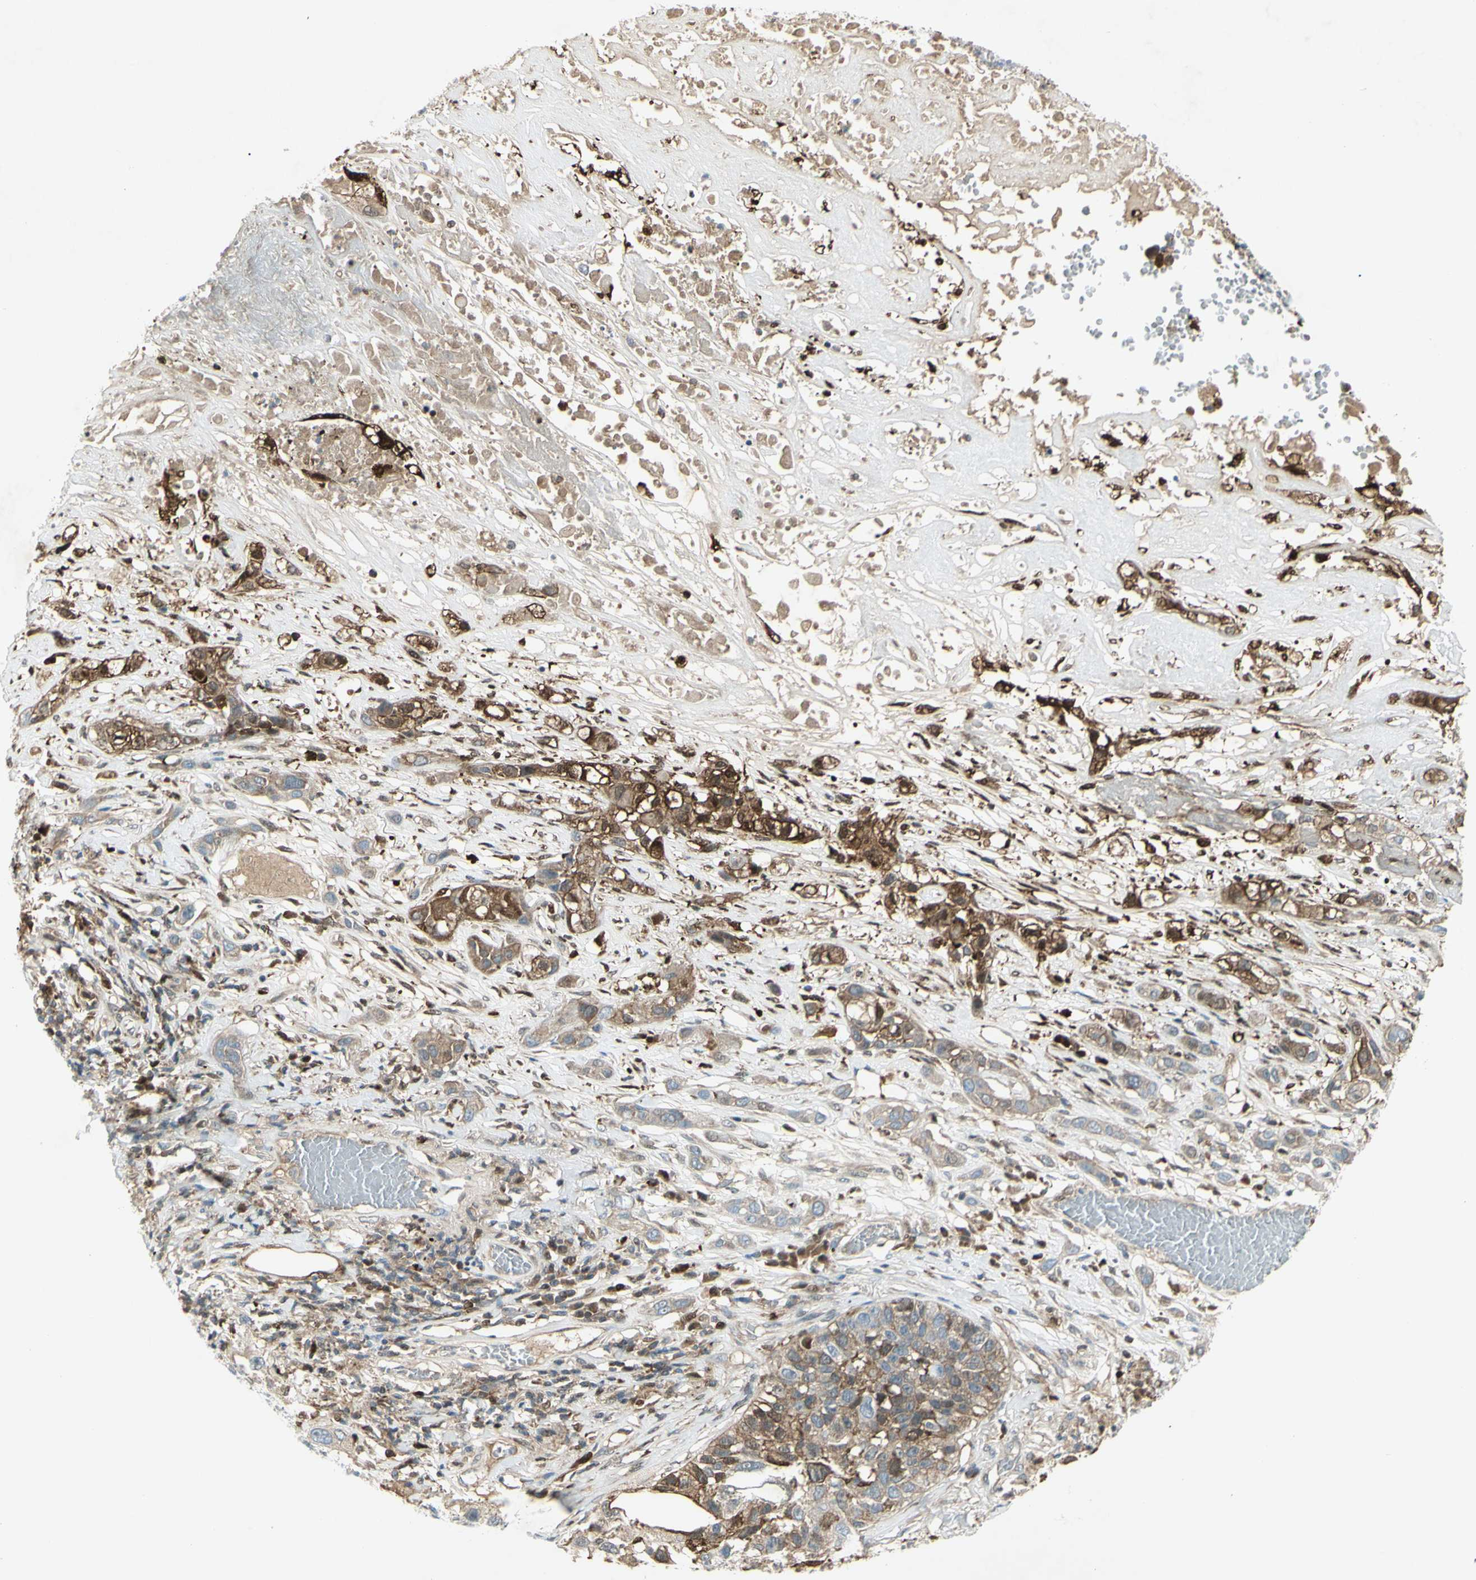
{"staining": {"intensity": "moderate", "quantity": ">75%", "location": "cytoplasmic/membranous"}, "tissue": "lung cancer", "cell_type": "Tumor cells", "image_type": "cancer", "snomed": [{"axis": "morphology", "description": "Squamous cell carcinoma, NOS"}, {"axis": "topography", "description": "Lung"}], "caption": "Protein staining of lung cancer (squamous cell carcinoma) tissue displays moderate cytoplasmic/membranous expression in approximately >75% of tumor cells.", "gene": "C1orf159", "patient": {"sex": "male", "age": 71}}